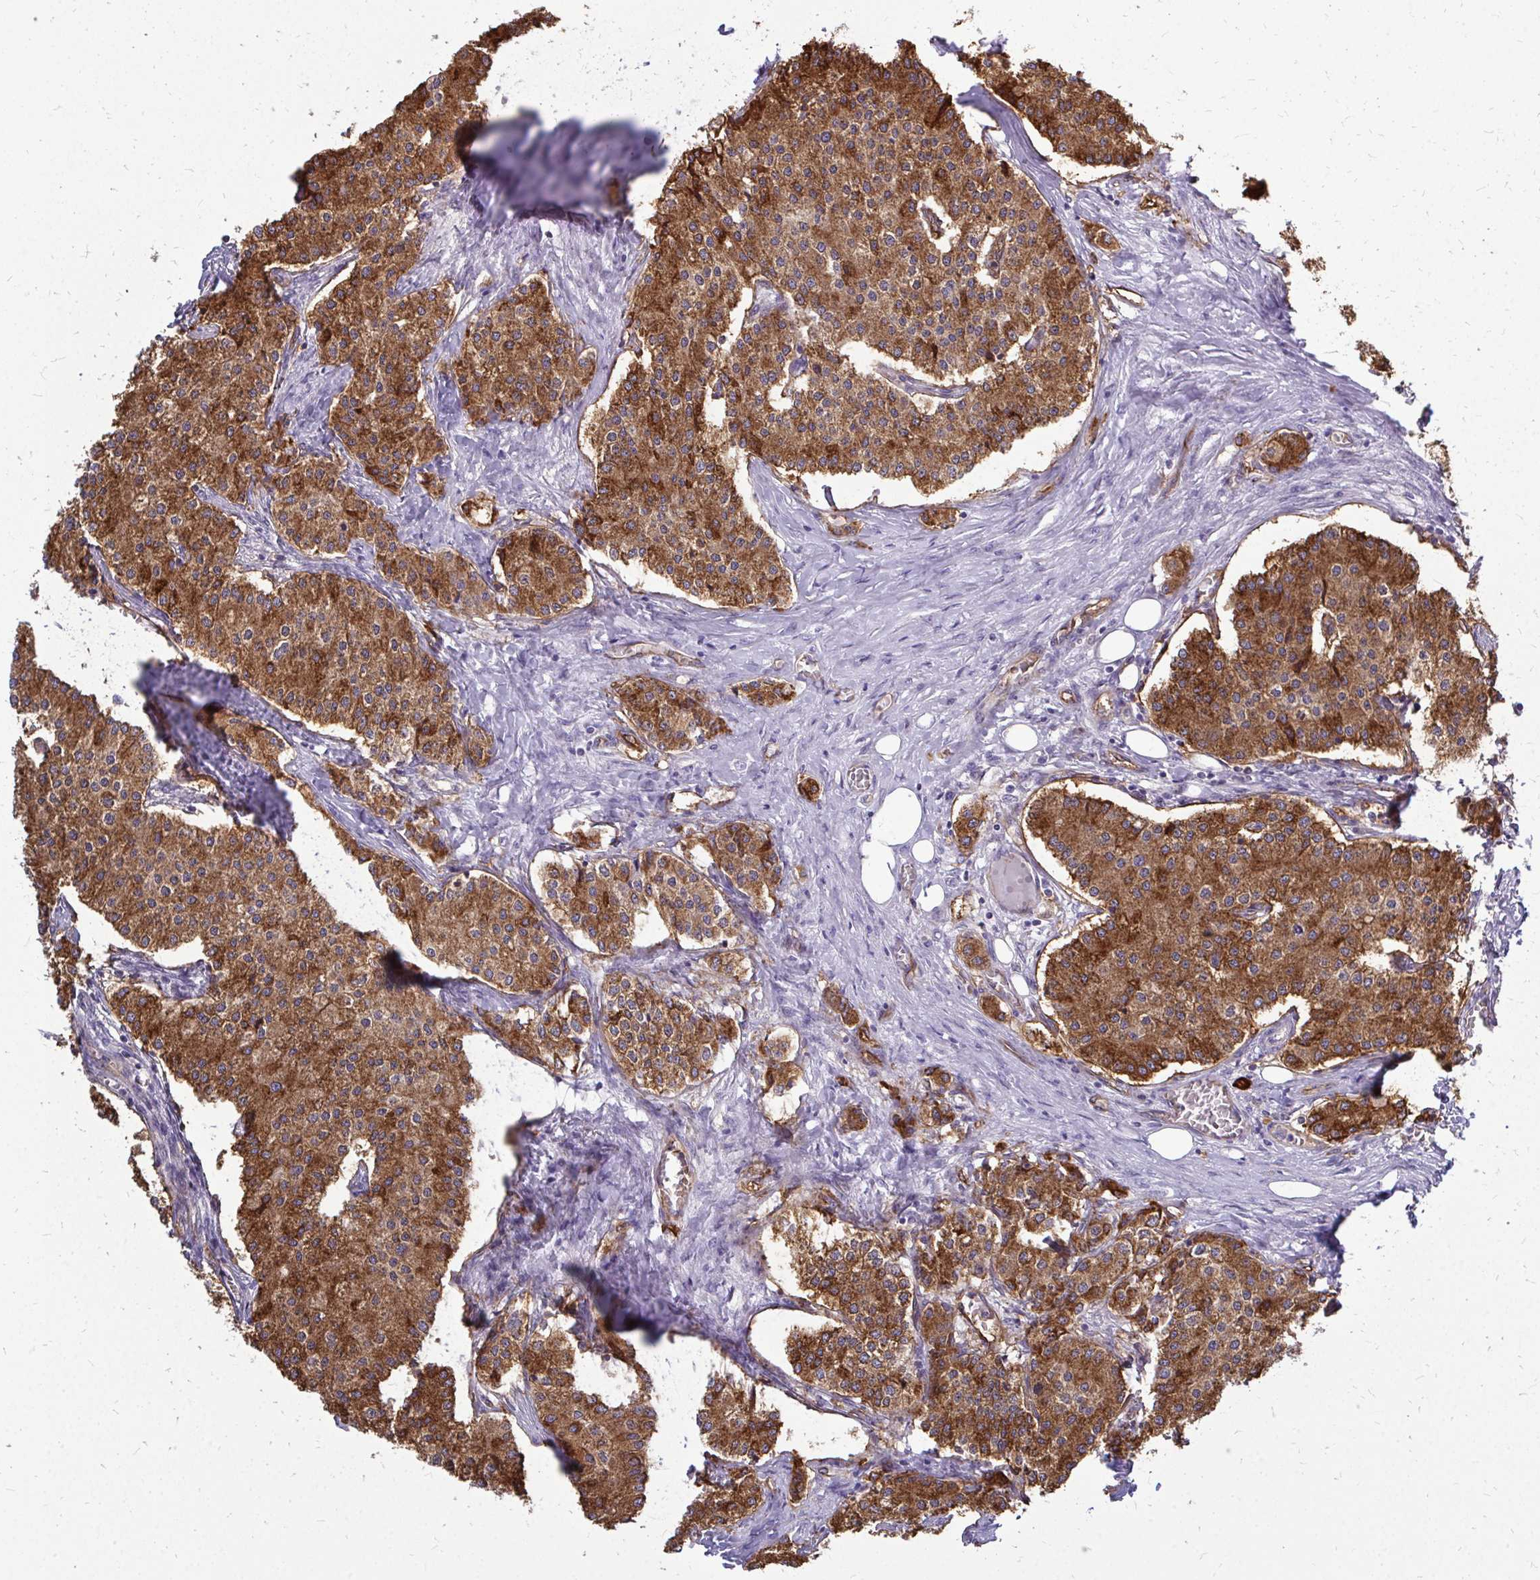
{"staining": {"intensity": "strong", "quantity": ">75%", "location": "cytoplasmic/membranous"}, "tissue": "carcinoid", "cell_type": "Tumor cells", "image_type": "cancer", "snomed": [{"axis": "morphology", "description": "Carcinoid, malignant, NOS"}, {"axis": "topography", "description": "Colon"}], "caption": "Protein analysis of carcinoid (malignant) tissue exhibits strong cytoplasmic/membranous positivity in about >75% of tumor cells.", "gene": "MARCKSL1", "patient": {"sex": "female", "age": 52}}